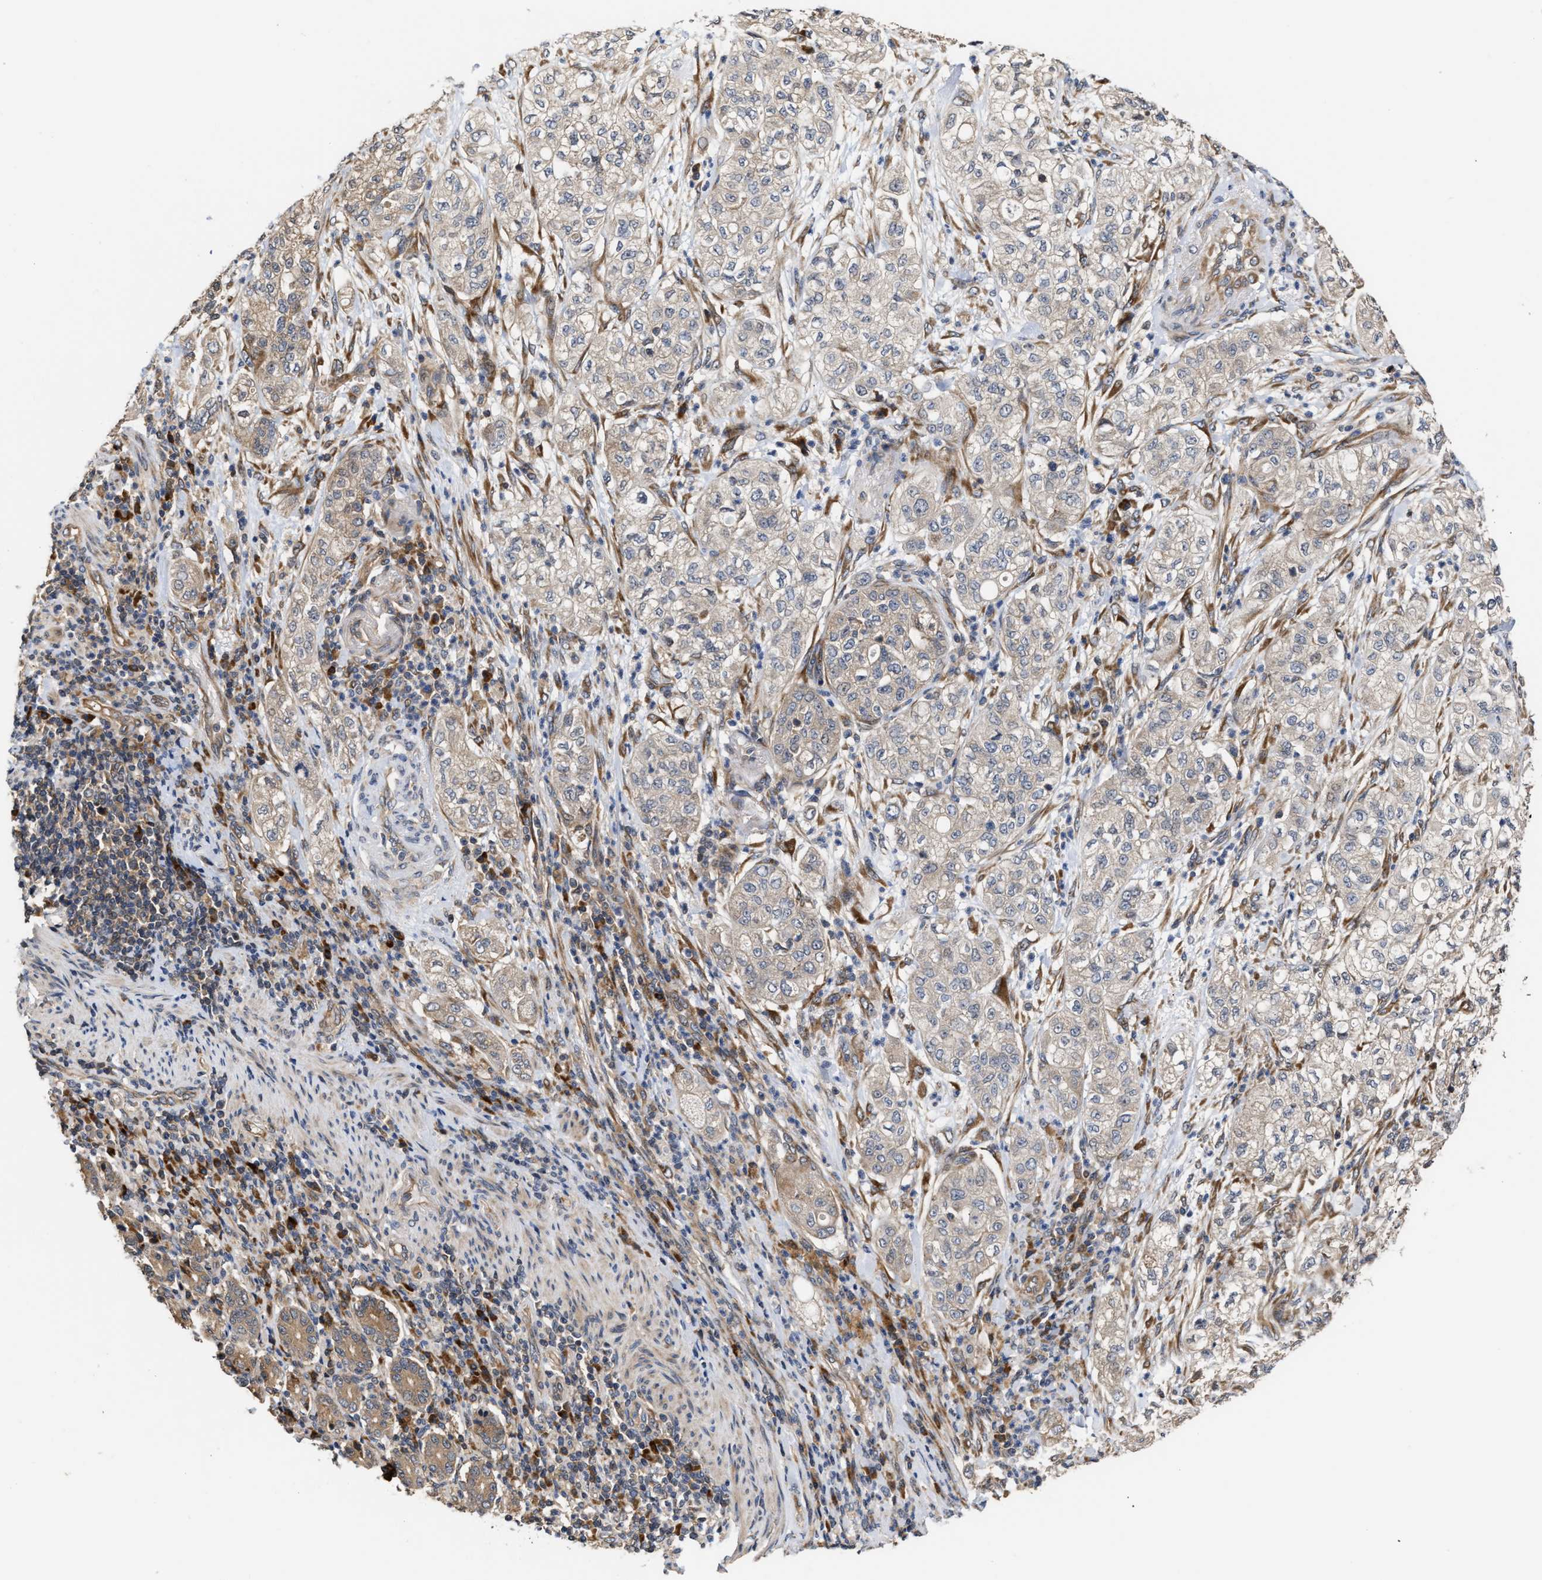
{"staining": {"intensity": "moderate", "quantity": "25%-75%", "location": "cytoplasmic/membranous"}, "tissue": "pancreatic cancer", "cell_type": "Tumor cells", "image_type": "cancer", "snomed": [{"axis": "morphology", "description": "Adenocarcinoma, NOS"}, {"axis": "topography", "description": "Pancreas"}], "caption": "Immunohistochemistry (DAB (3,3'-diaminobenzidine)) staining of adenocarcinoma (pancreatic) reveals moderate cytoplasmic/membranous protein positivity in about 25%-75% of tumor cells.", "gene": "CLIP2", "patient": {"sex": "female", "age": 78}}